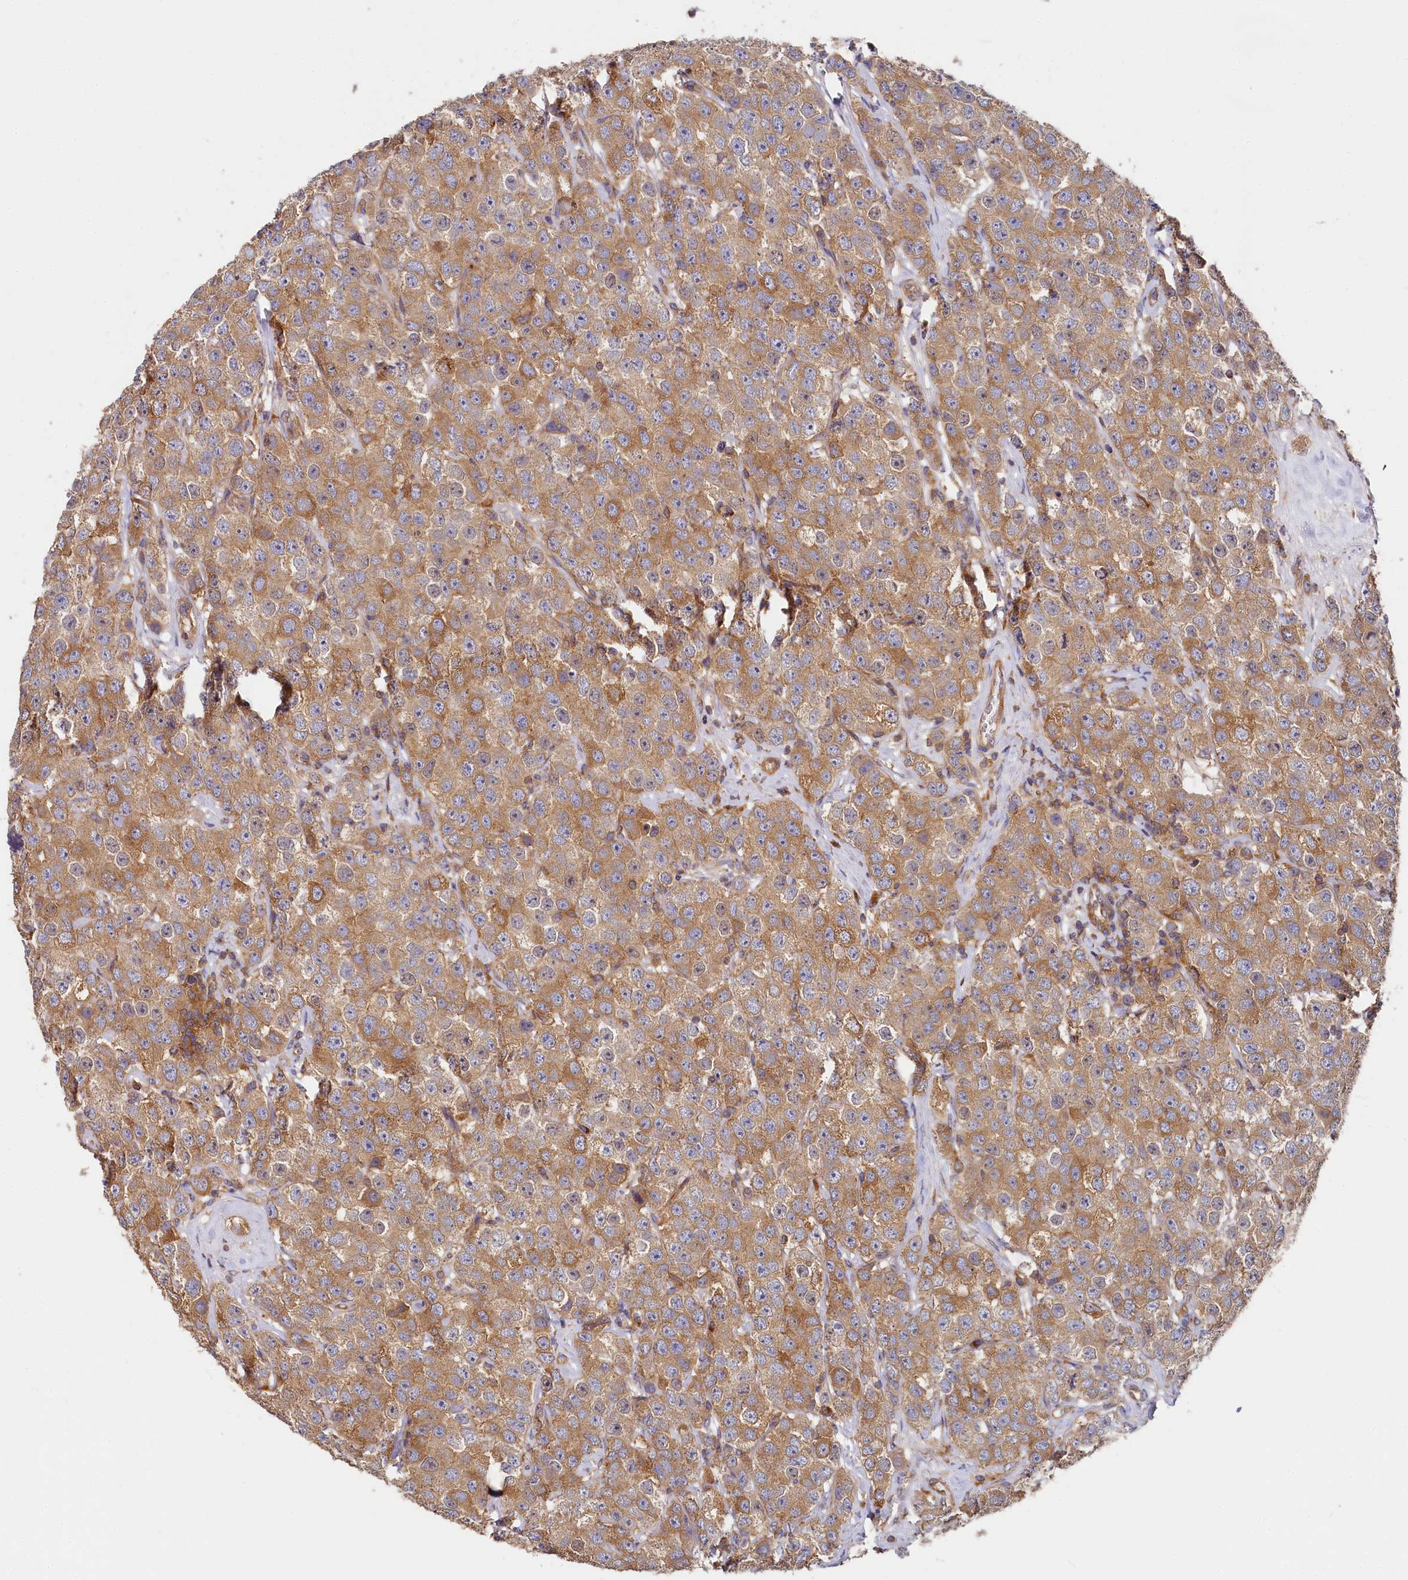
{"staining": {"intensity": "moderate", "quantity": ">75%", "location": "cytoplasmic/membranous"}, "tissue": "testis cancer", "cell_type": "Tumor cells", "image_type": "cancer", "snomed": [{"axis": "morphology", "description": "Seminoma, NOS"}, {"axis": "topography", "description": "Testis"}], "caption": "Immunohistochemistry (IHC) of testis cancer (seminoma) shows medium levels of moderate cytoplasmic/membranous positivity in about >75% of tumor cells.", "gene": "PPIP5K1", "patient": {"sex": "male", "age": 28}}